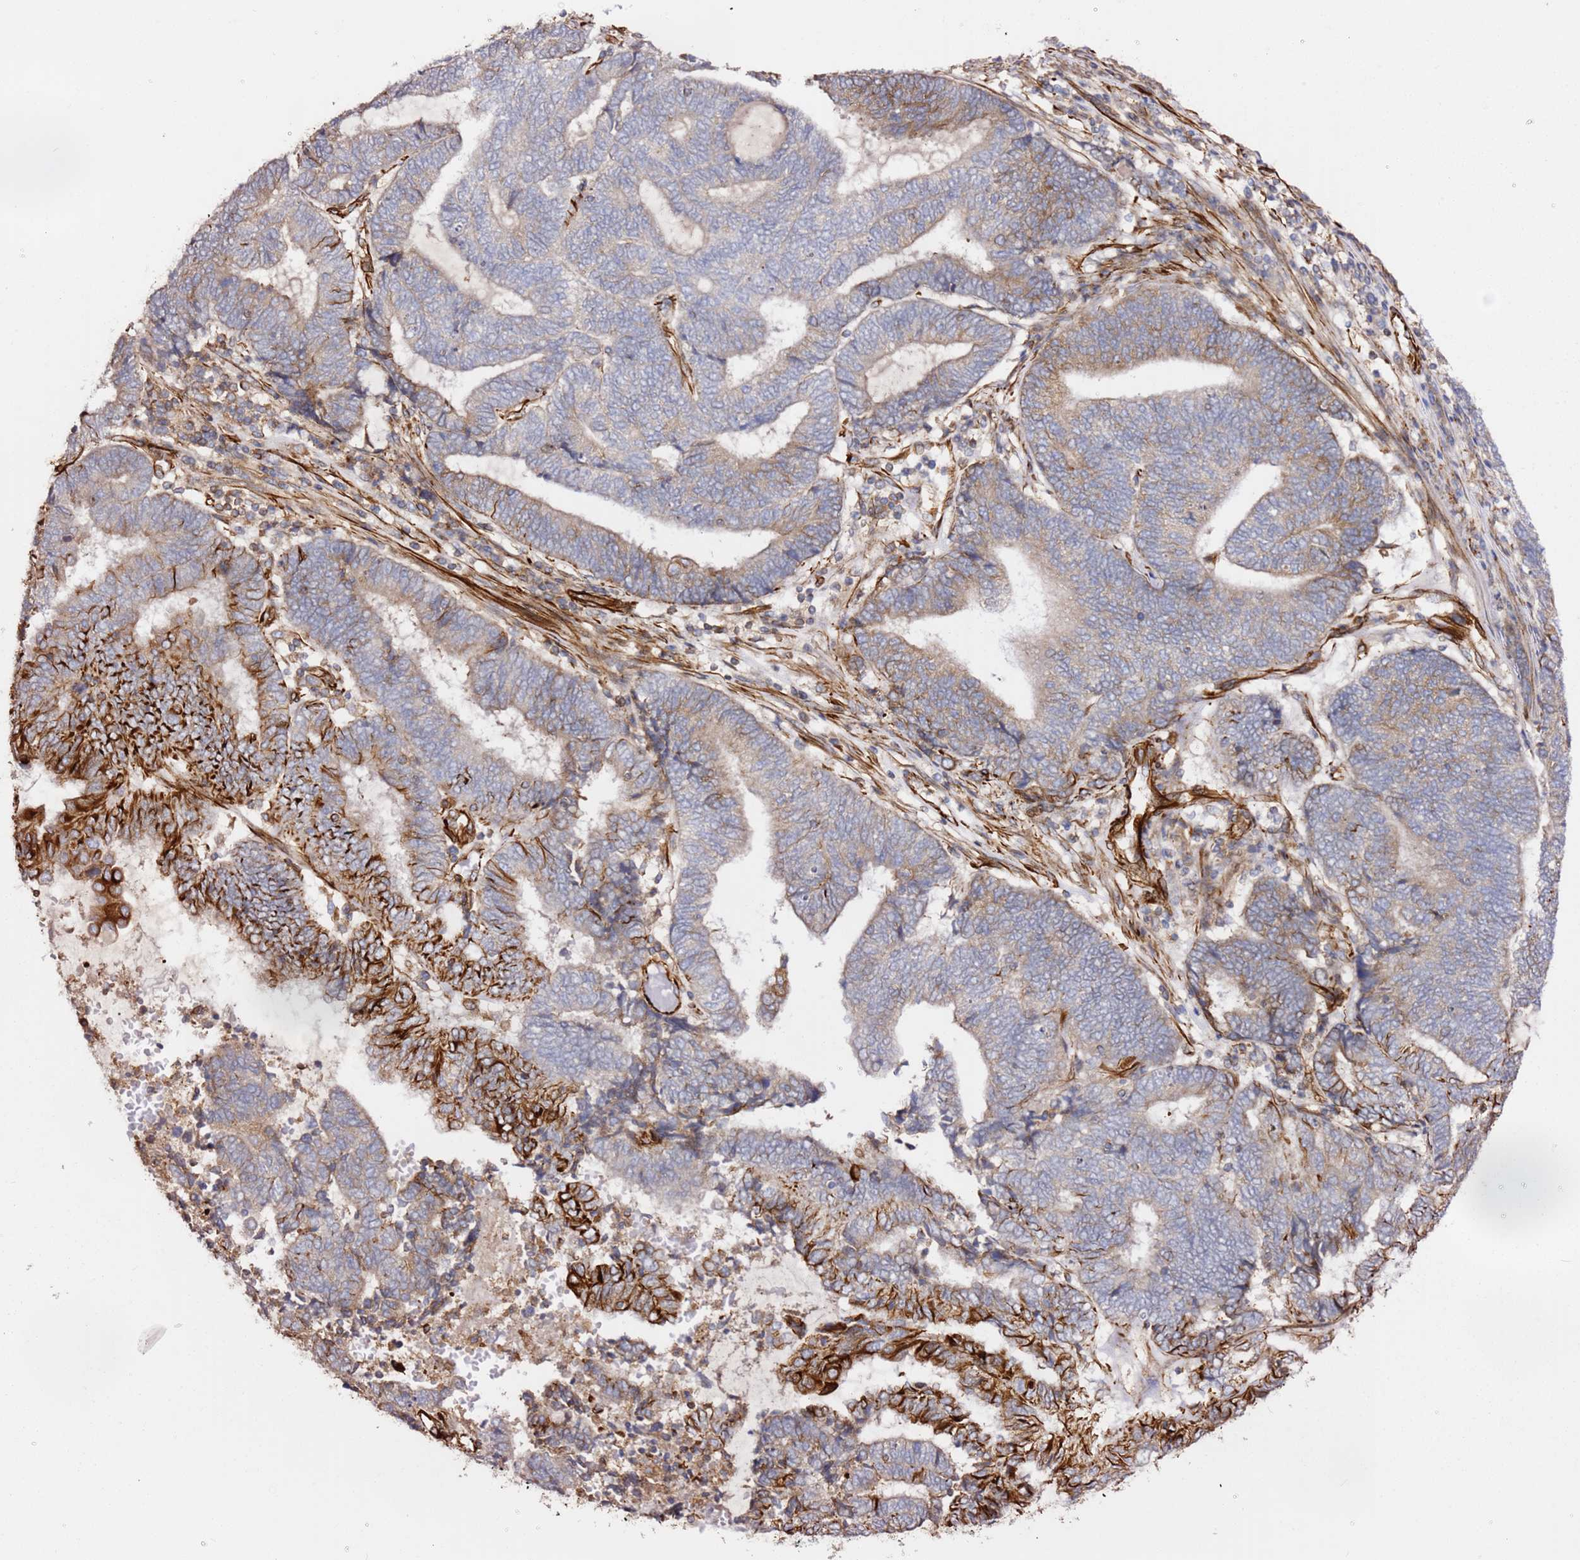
{"staining": {"intensity": "moderate", "quantity": "<25%", "location": "cytoplasmic/membranous"}, "tissue": "endometrial cancer", "cell_type": "Tumor cells", "image_type": "cancer", "snomed": [{"axis": "morphology", "description": "Adenocarcinoma, NOS"}, {"axis": "topography", "description": "Uterus"}, {"axis": "topography", "description": "Endometrium"}], "caption": "Endometrial adenocarcinoma stained for a protein reveals moderate cytoplasmic/membranous positivity in tumor cells.", "gene": "MRGPRE", "patient": {"sex": "female", "age": 70}}